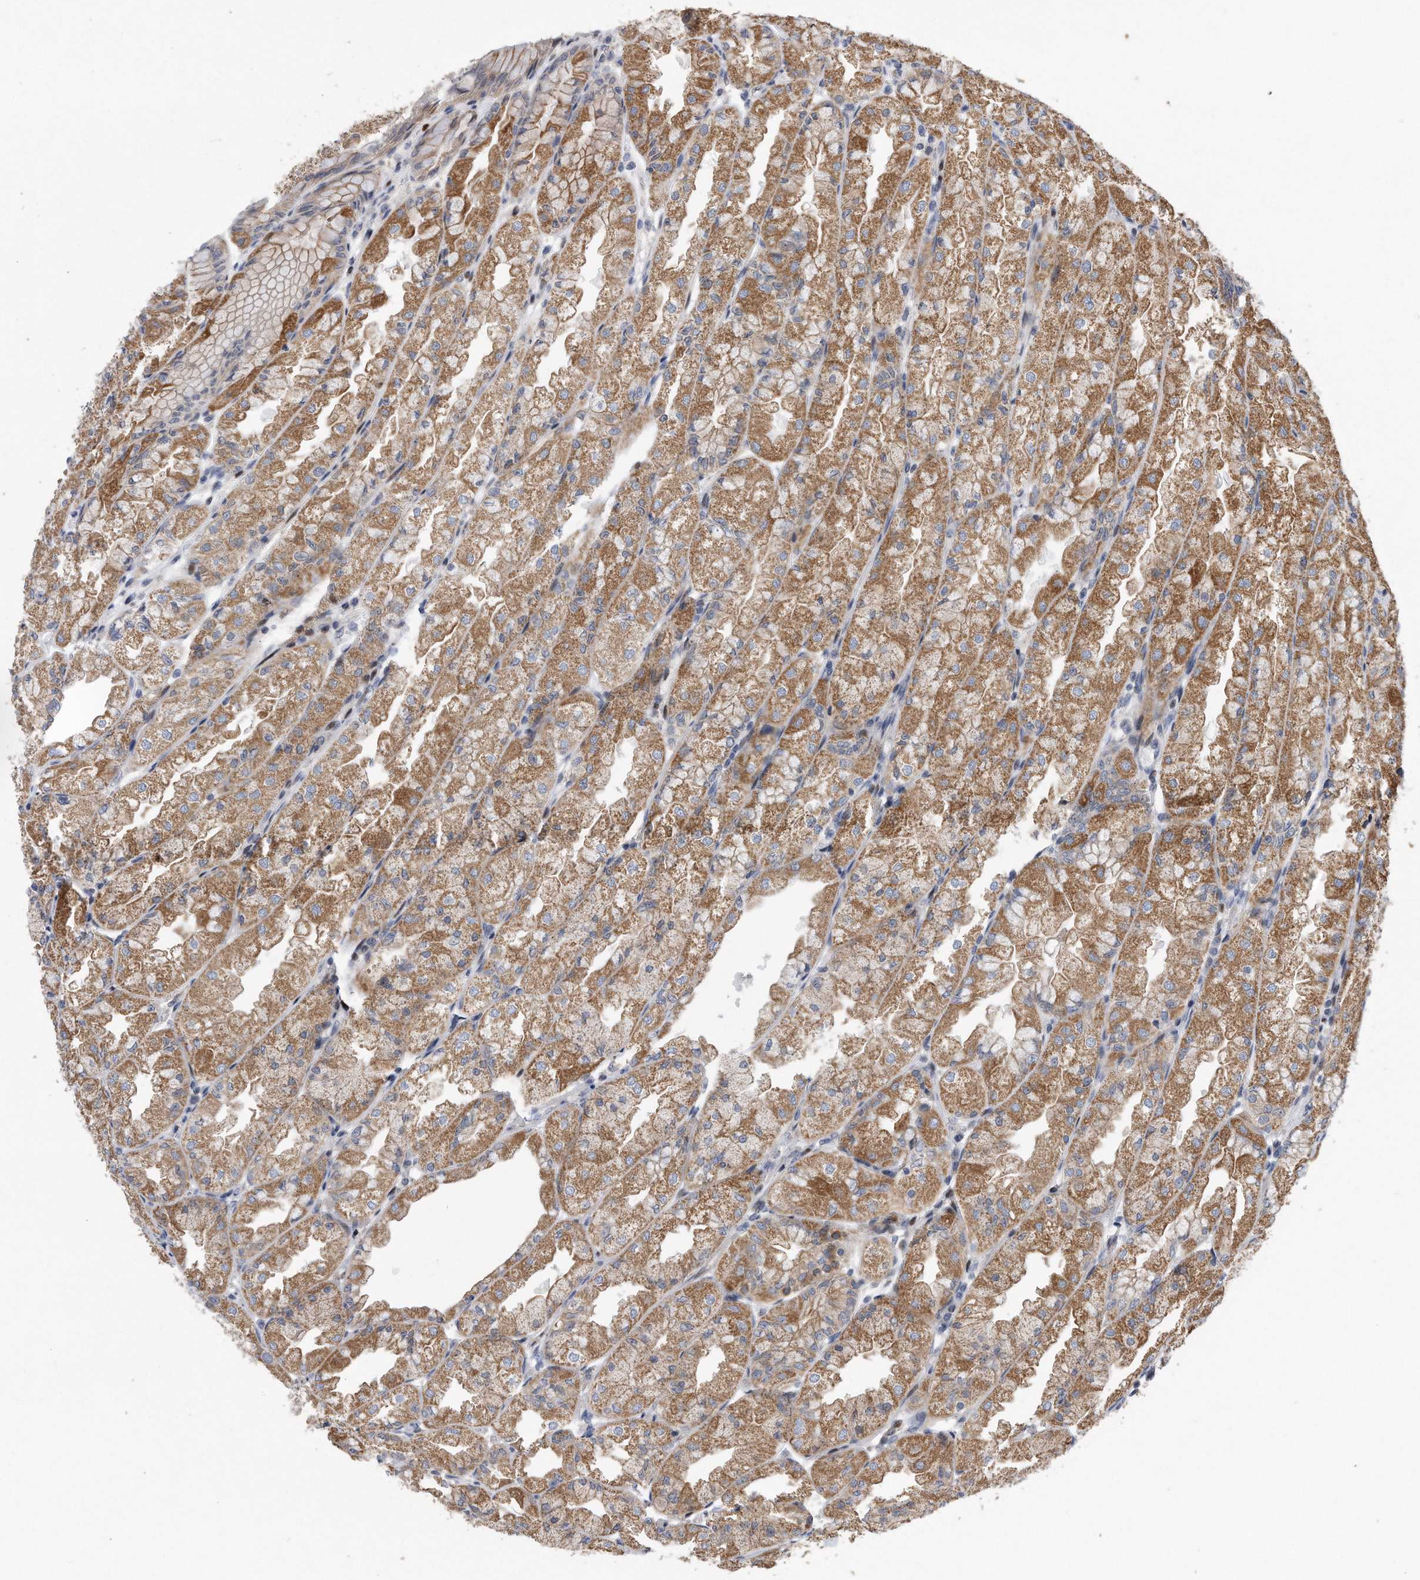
{"staining": {"intensity": "moderate", "quantity": ">75%", "location": "cytoplasmic/membranous"}, "tissue": "stomach", "cell_type": "Glandular cells", "image_type": "normal", "snomed": [{"axis": "morphology", "description": "Normal tissue, NOS"}, {"axis": "topography", "description": "Stomach, upper"}], "caption": "A photomicrograph of human stomach stained for a protein reveals moderate cytoplasmic/membranous brown staining in glandular cells.", "gene": "CDH12", "patient": {"sex": "male", "age": 47}}